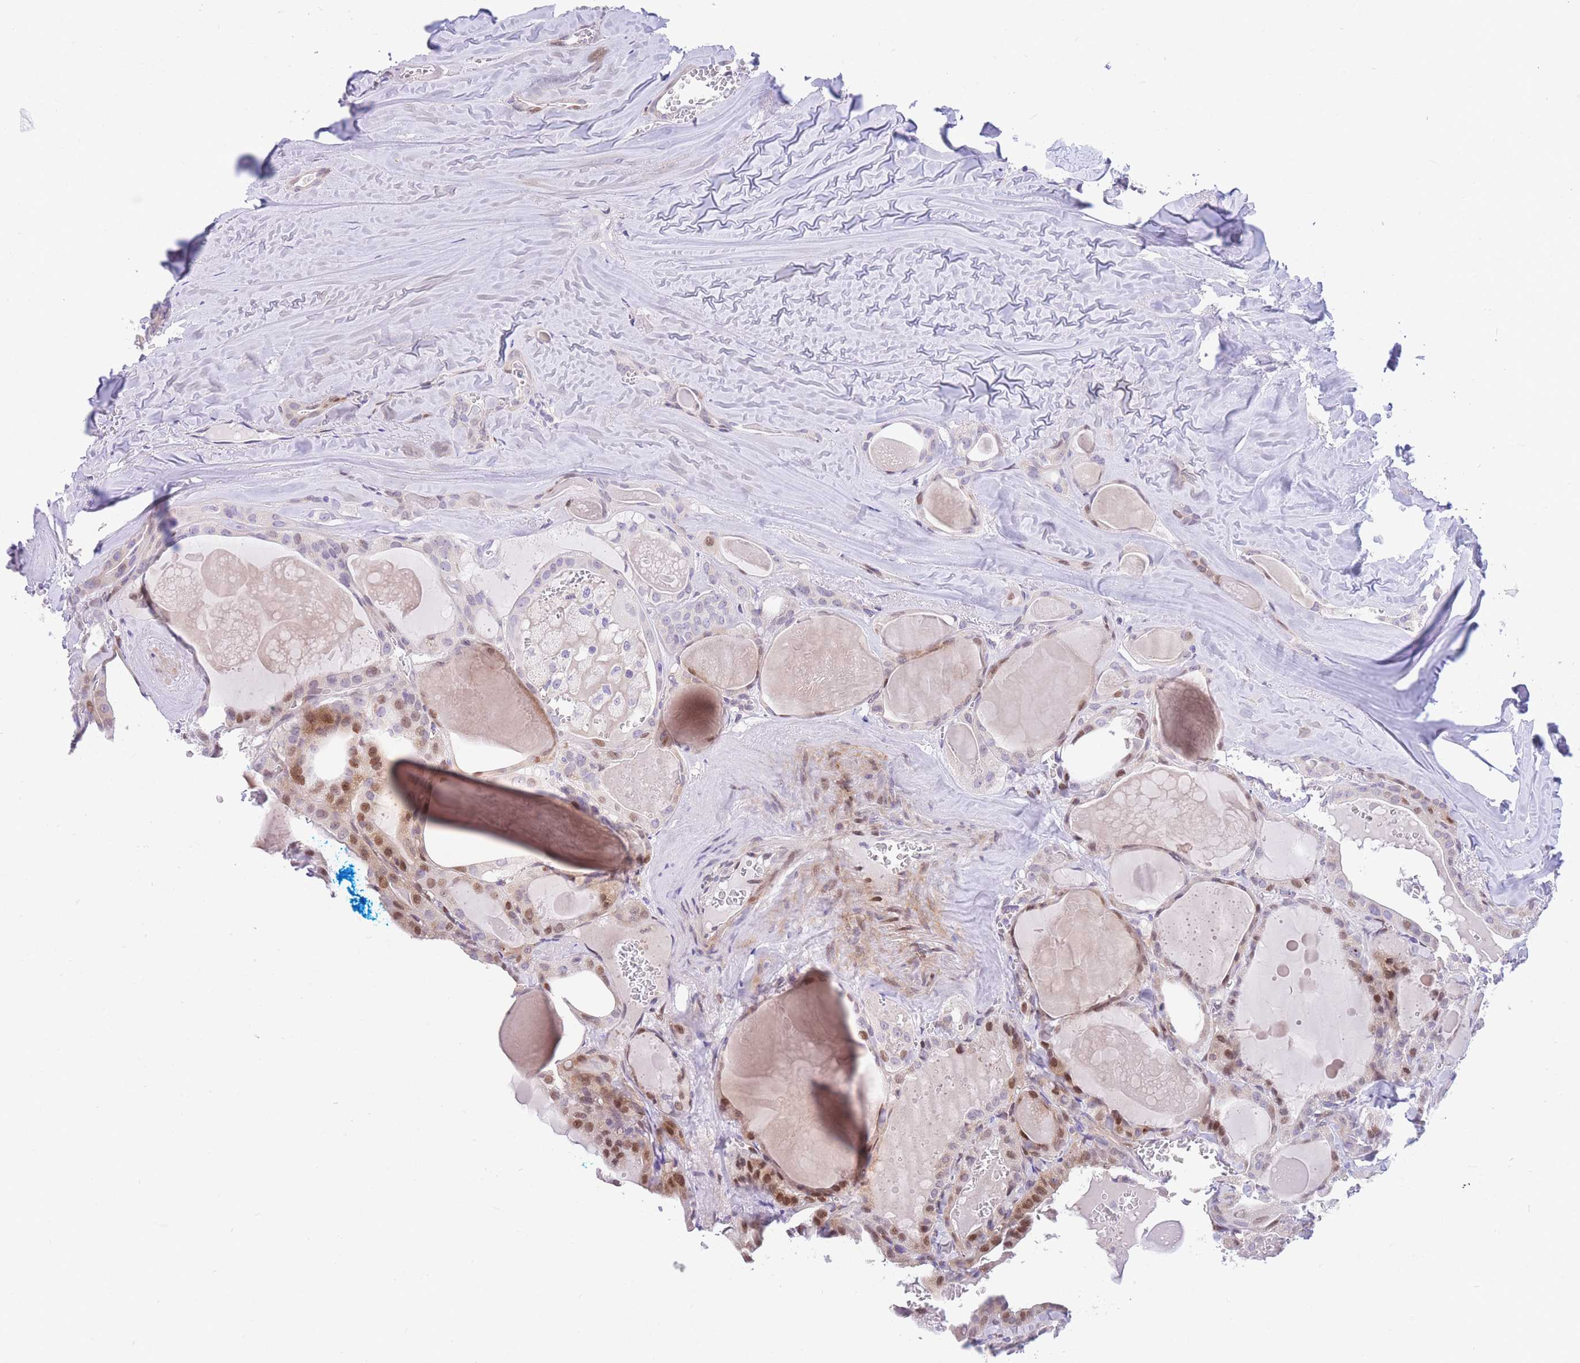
{"staining": {"intensity": "moderate", "quantity": "<25%", "location": "nuclear"}, "tissue": "thyroid cancer", "cell_type": "Tumor cells", "image_type": "cancer", "snomed": [{"axis": "morphology", "description": "Papillary adenocarcinoma, NOS"}, {"axis": "topography", "description": "Thyroid gland"}], "caption": "A histopathology image of human thyroid papillary adenocarcinoma stained for a protein reveals moderate nuclear brown staining in tumor cells.", "gene": "SHCBP1", "patient": {"sex": "male", "age": 52}}